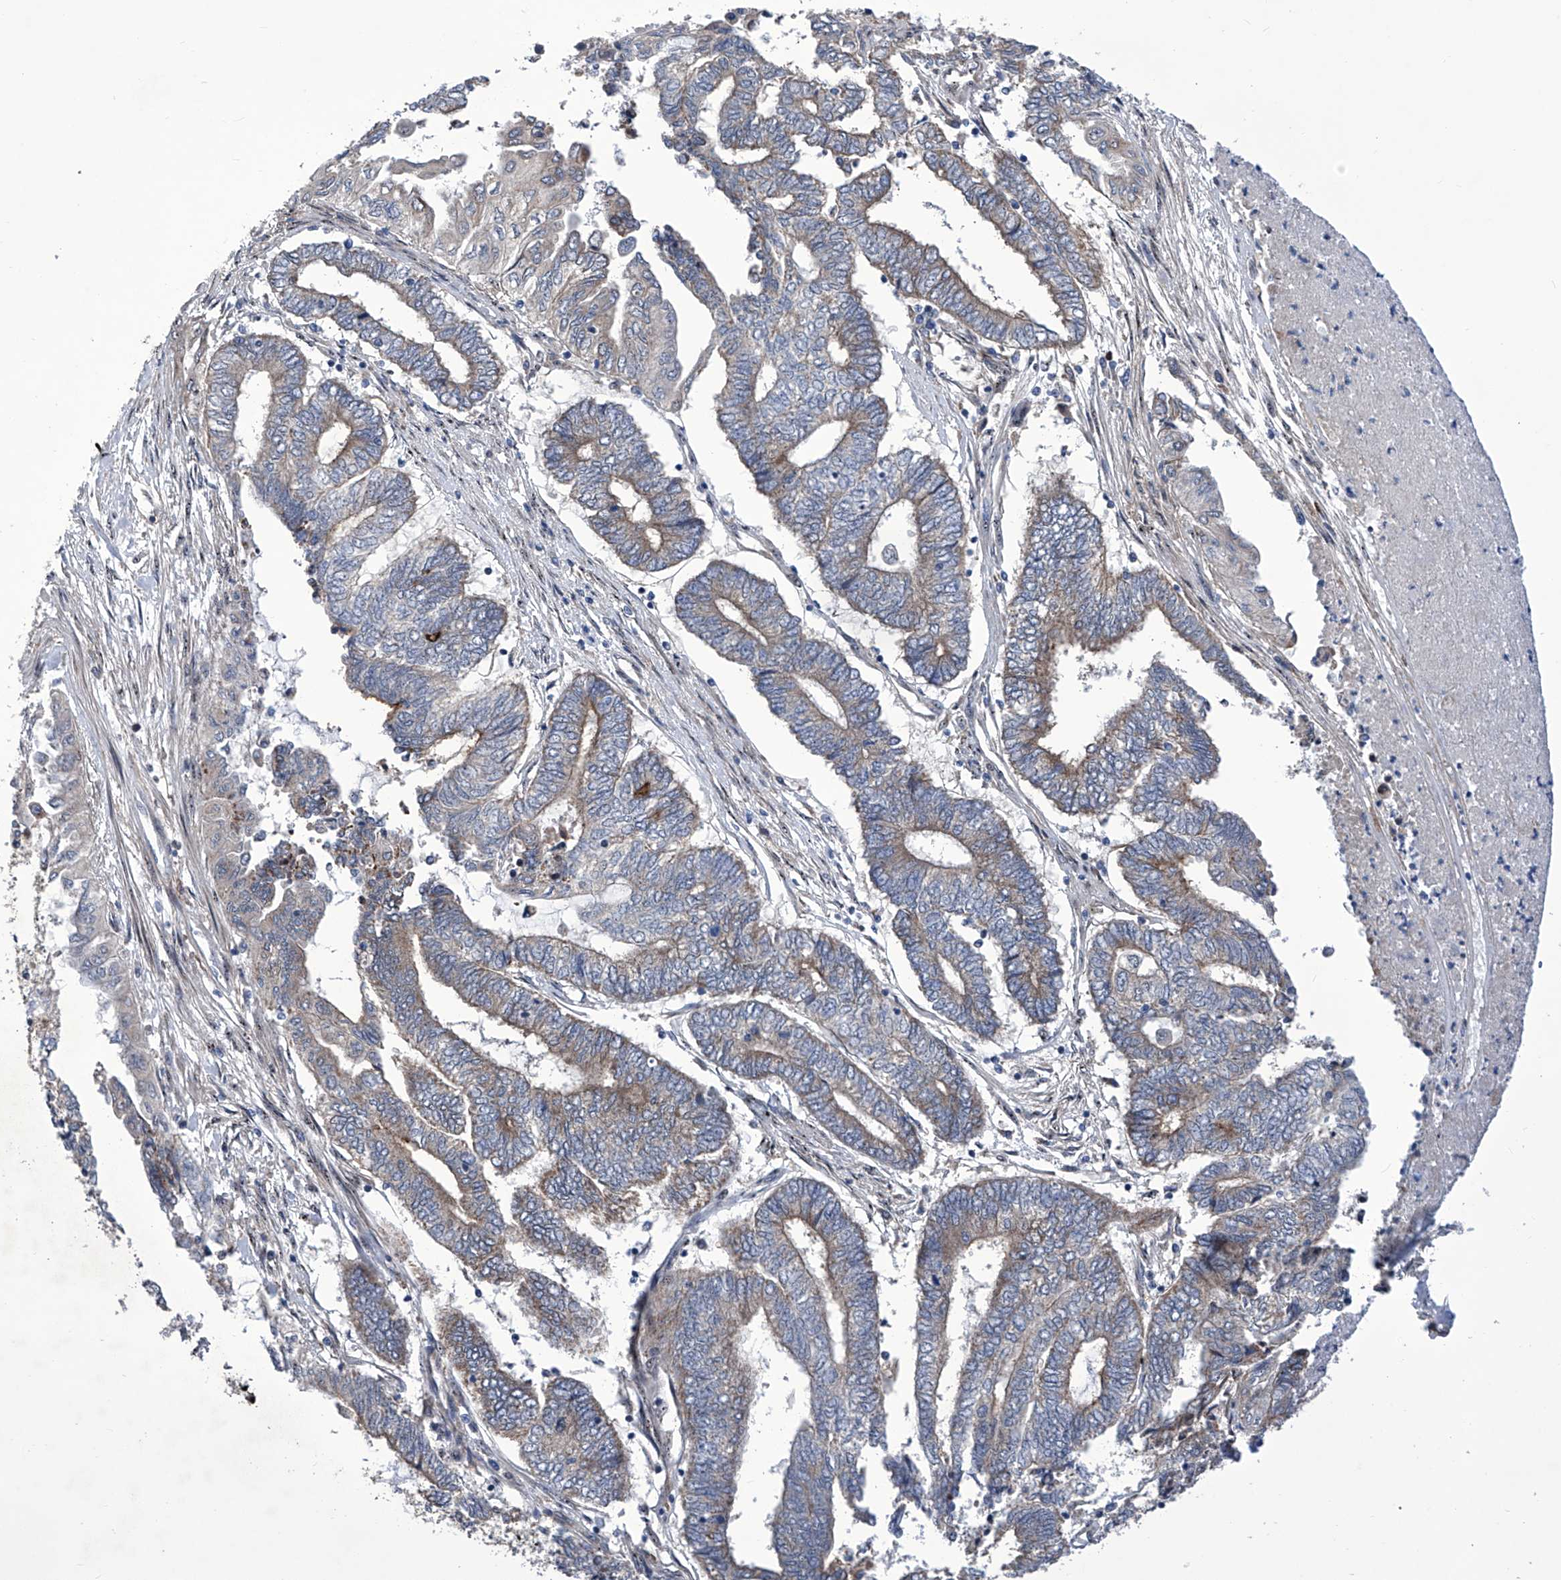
{"staining": {"intensity": "weak", "quantity": "<25%", "location": "cytoplasmic/membranous"}, "tissue": "endometrial cancer", "cell_type": "Tumor cells", "image_type": "cancer", "snomed": [{"axis": "morphology", "description": "Adenocarcinoma, NOS"}, {"axis": "topography", "description": "Uterus"}, {"axis": "topography", "description": "Endometrium"}], "caption": "Human endometrial cancer stained for a protein using immunohistochemistry (IHC) reveals no positivity in tumor cells.", "gene": "KTI12", "patient": {"sex": "female", "age": 70}}